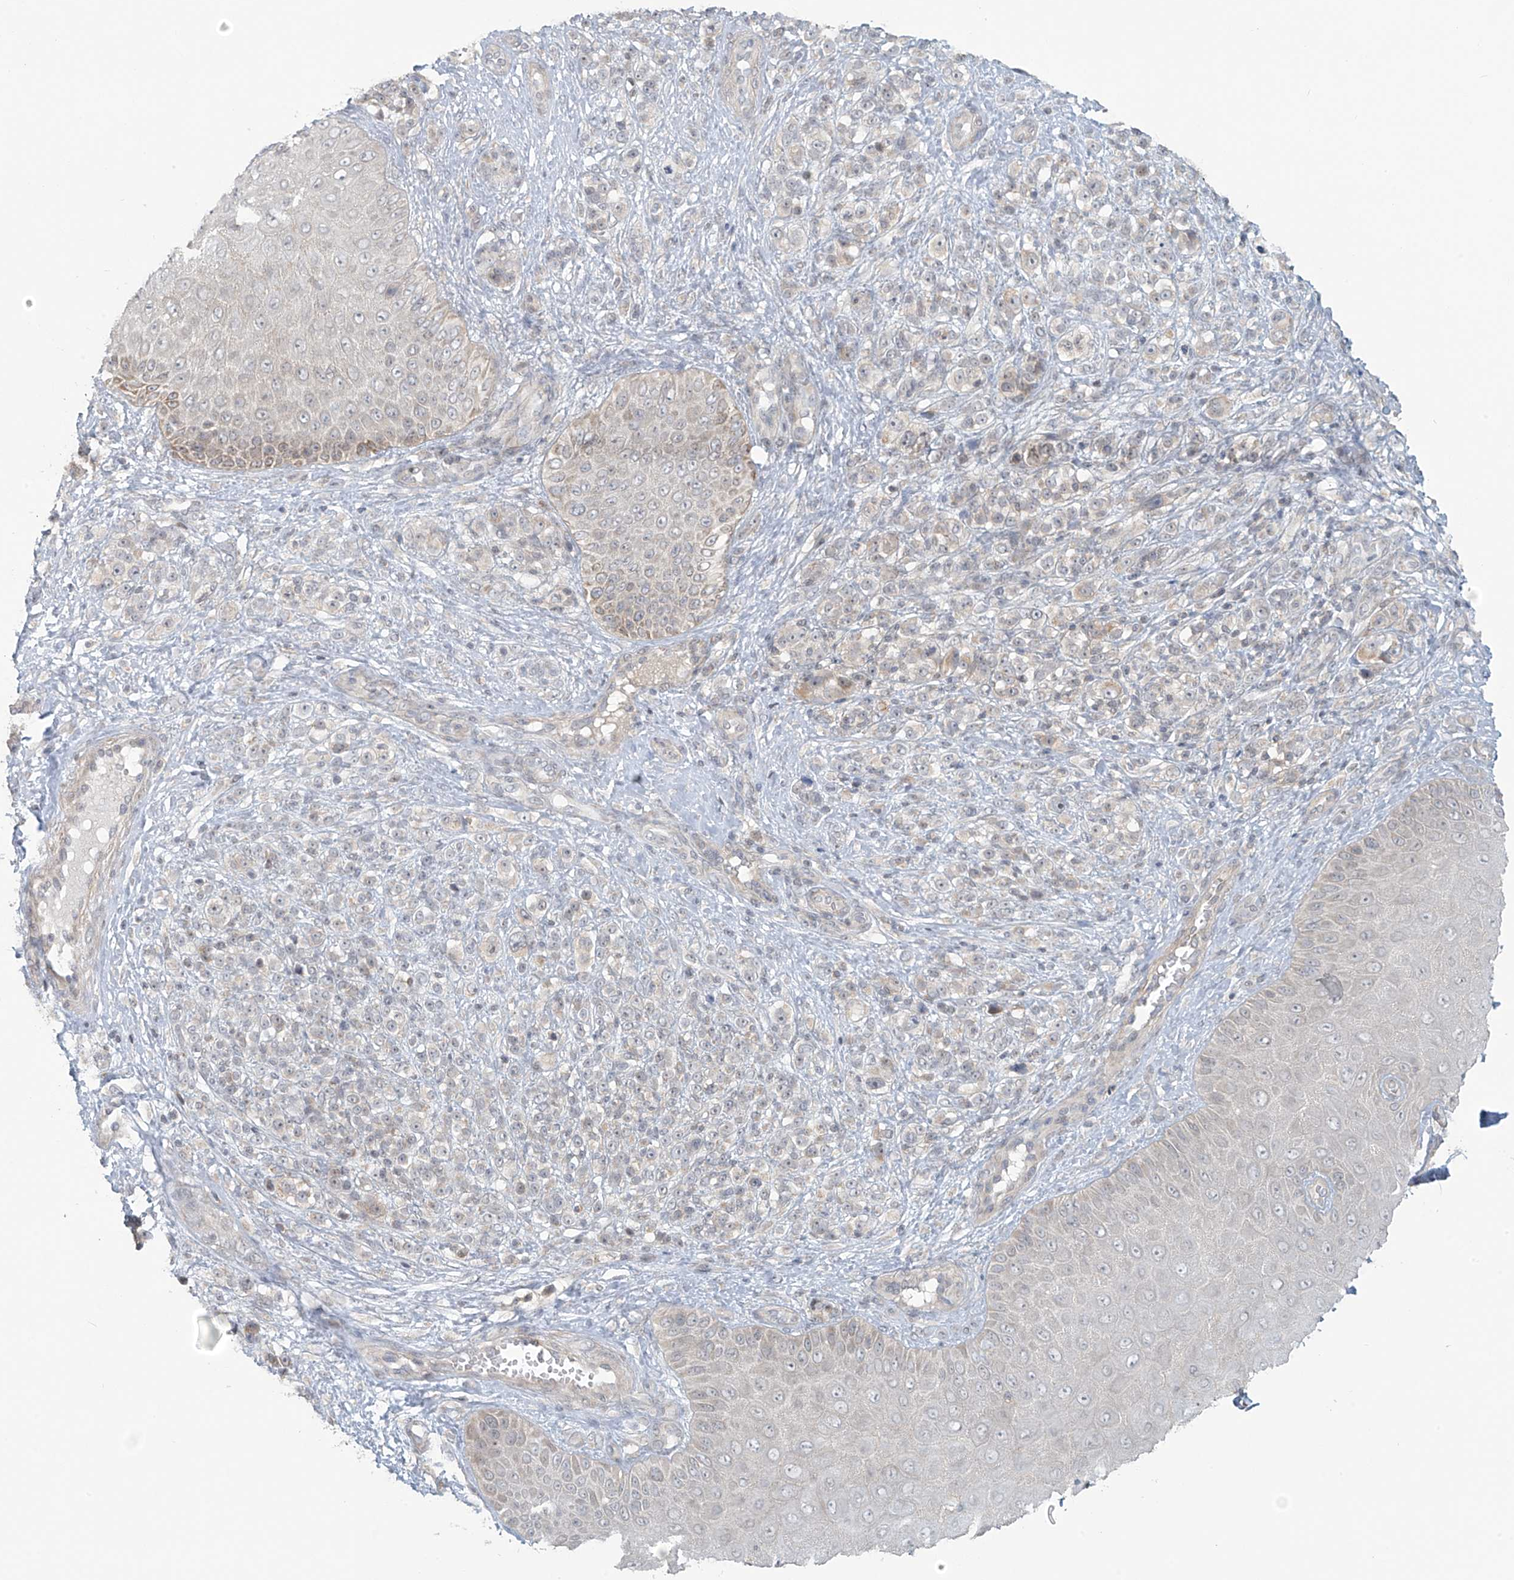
{"staining": {"intensity": "negative", "quantity": "none", "location": "none"}, "tissue": "melanoma", "cell_type": "Tumor cells", "image_type": "cancer", "snomed": [{"axis": "morphology", "description": "Malignant melanoma, NOS"}, {"axis": "topography", "description": "Skin"}], "caption": "Melanoma stained for a protein using immunohistochemistry shows no expression tumor cells.", "gene": "HDDC2", "patient": {"sex": "female", "age": 55}}